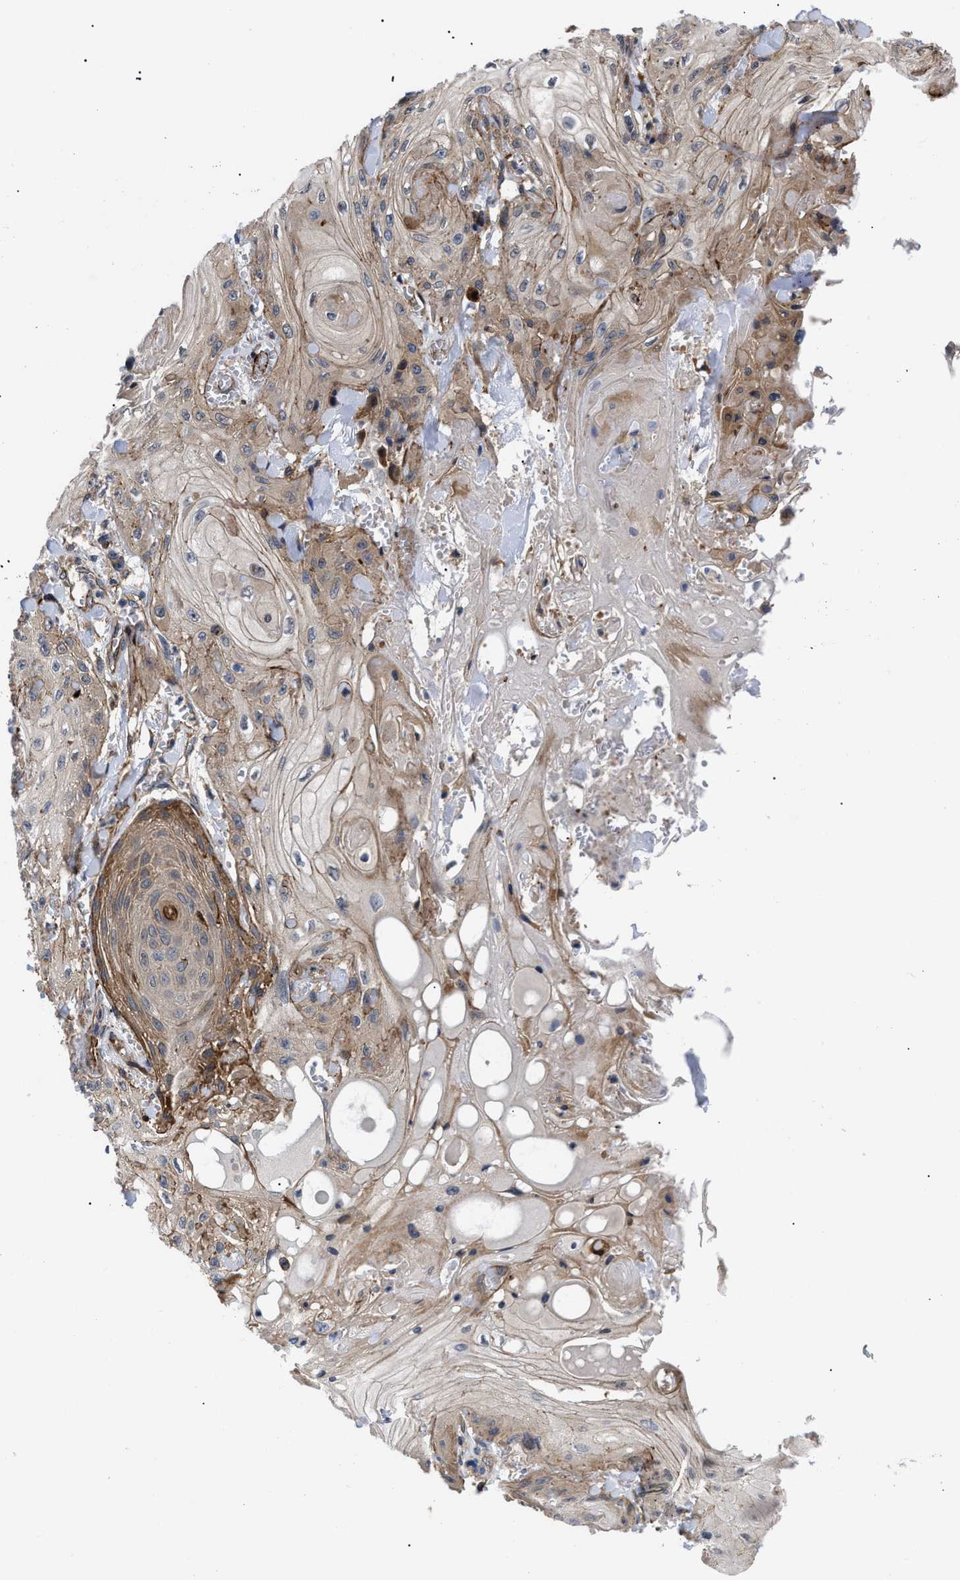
{"staining": {"intensity": "moderate", "quantity": "<25%", "location": "cytoplasmic/membranous"}, "tissue": "skin cancer", "cell_type": "Tumor cells", "image_type": "cancer", "snomed": [{"axis": "morphology", "description": "Squamous cell carcinoma, NOS"}, {"axis": "topography", "description": "Skin"}], "caption": "Immunohistochemistry (IHC) of human squamous cell carcinoma (skin) displays low levels of moderate cytoplasmic/membranous expression in approximately <25% of tumor cells.", "gene": "SPAST", "patient": {"sex": "male", "age": 74}}